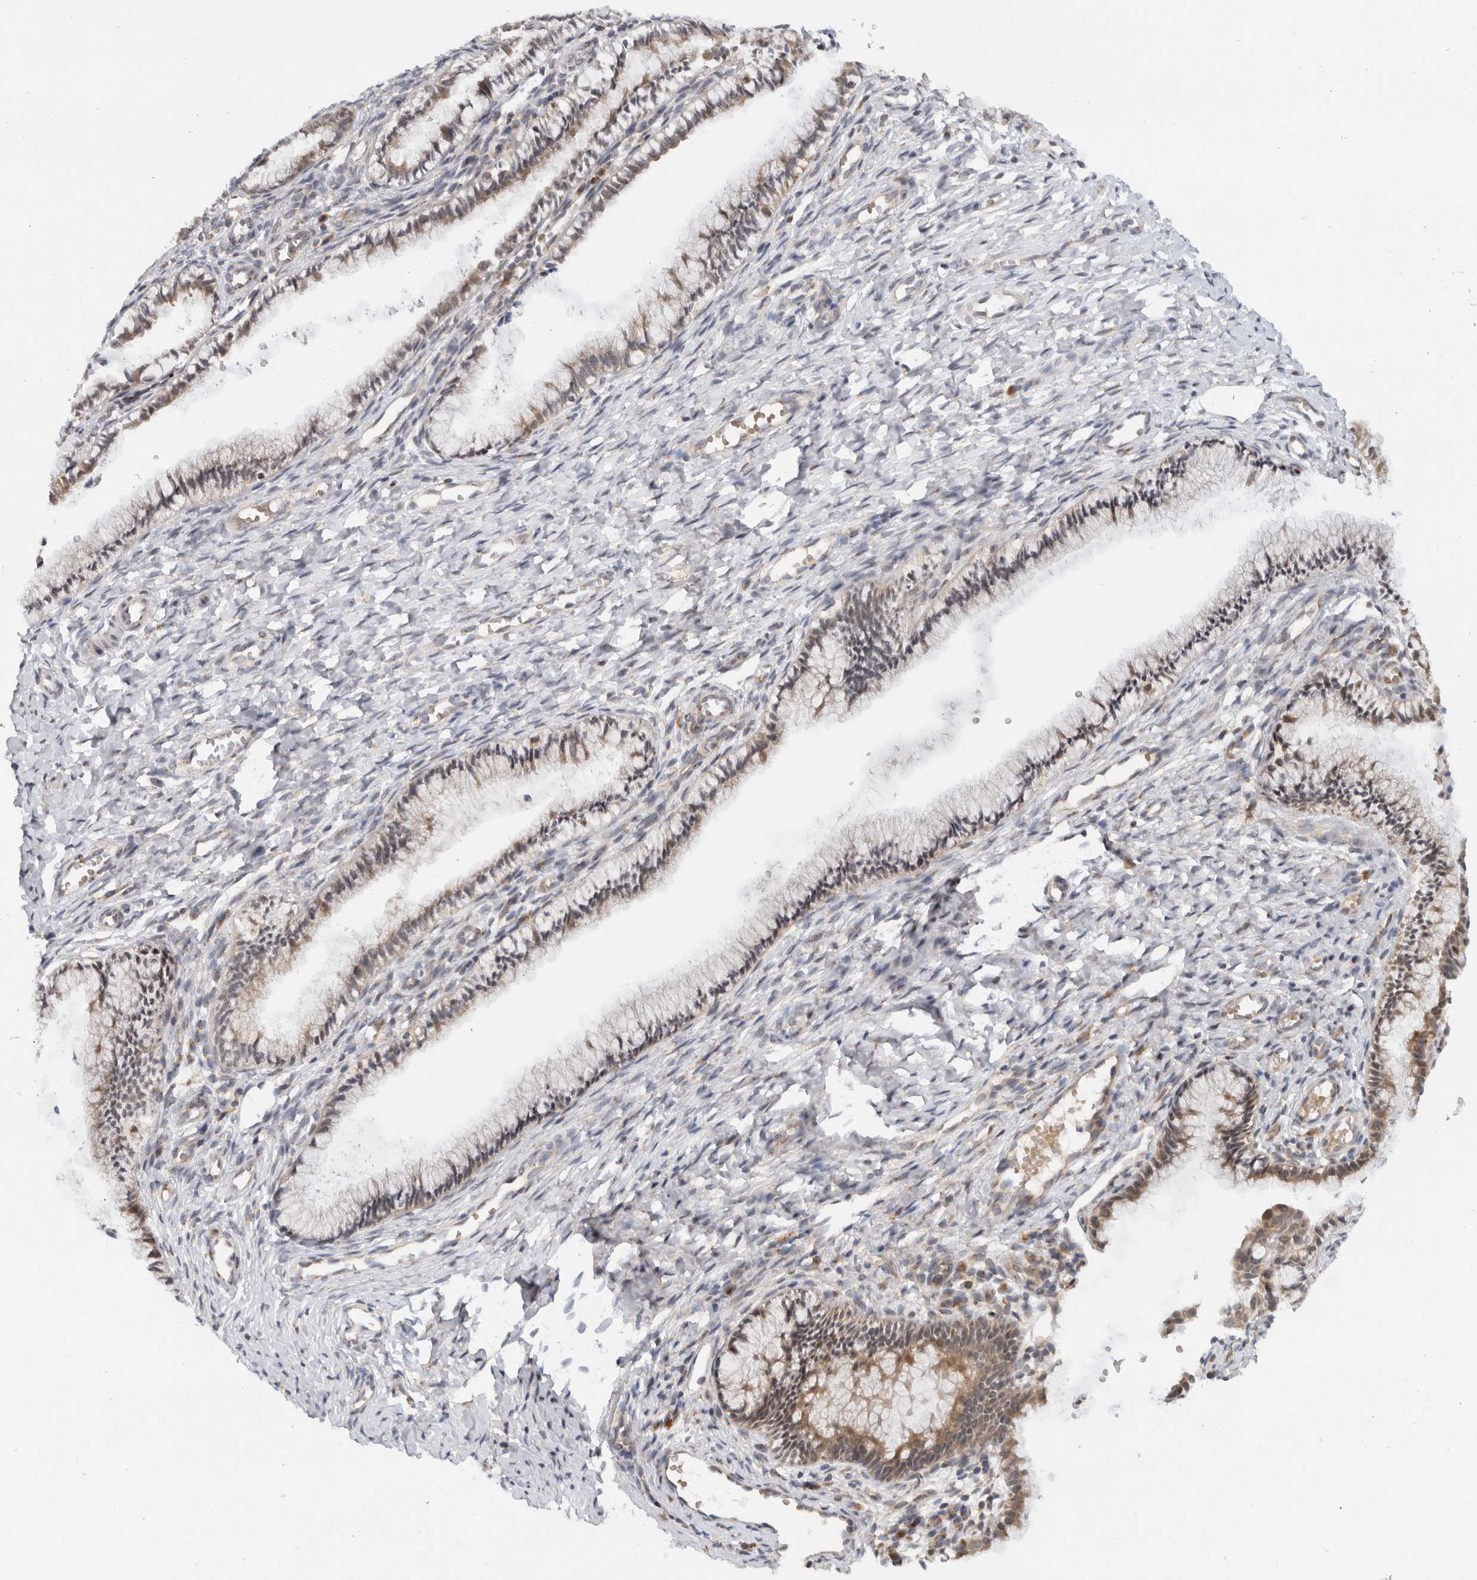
{"staining": {"intensity": "weak", "quantity": ">75%", "location": "cytoplasmic/membranous"}, "tissue": "cervix", "cell_type": "Glandular cells", "image_type": "normal", "snomed": [{"axis": "morphology", "description": "Normal tissue, NOS"}, {"axis": "topography", "description": "Cervix"}], "caption": "This micrograph shows normal cervix stained with IHC to label a protein in brown. The cytoplasmic/membranous of glandular cells show weak positivity for the protein. Nuclei are counter-stained blue.", "gene": "CMC2", "patient": {"sex": "female", "age": 27}}